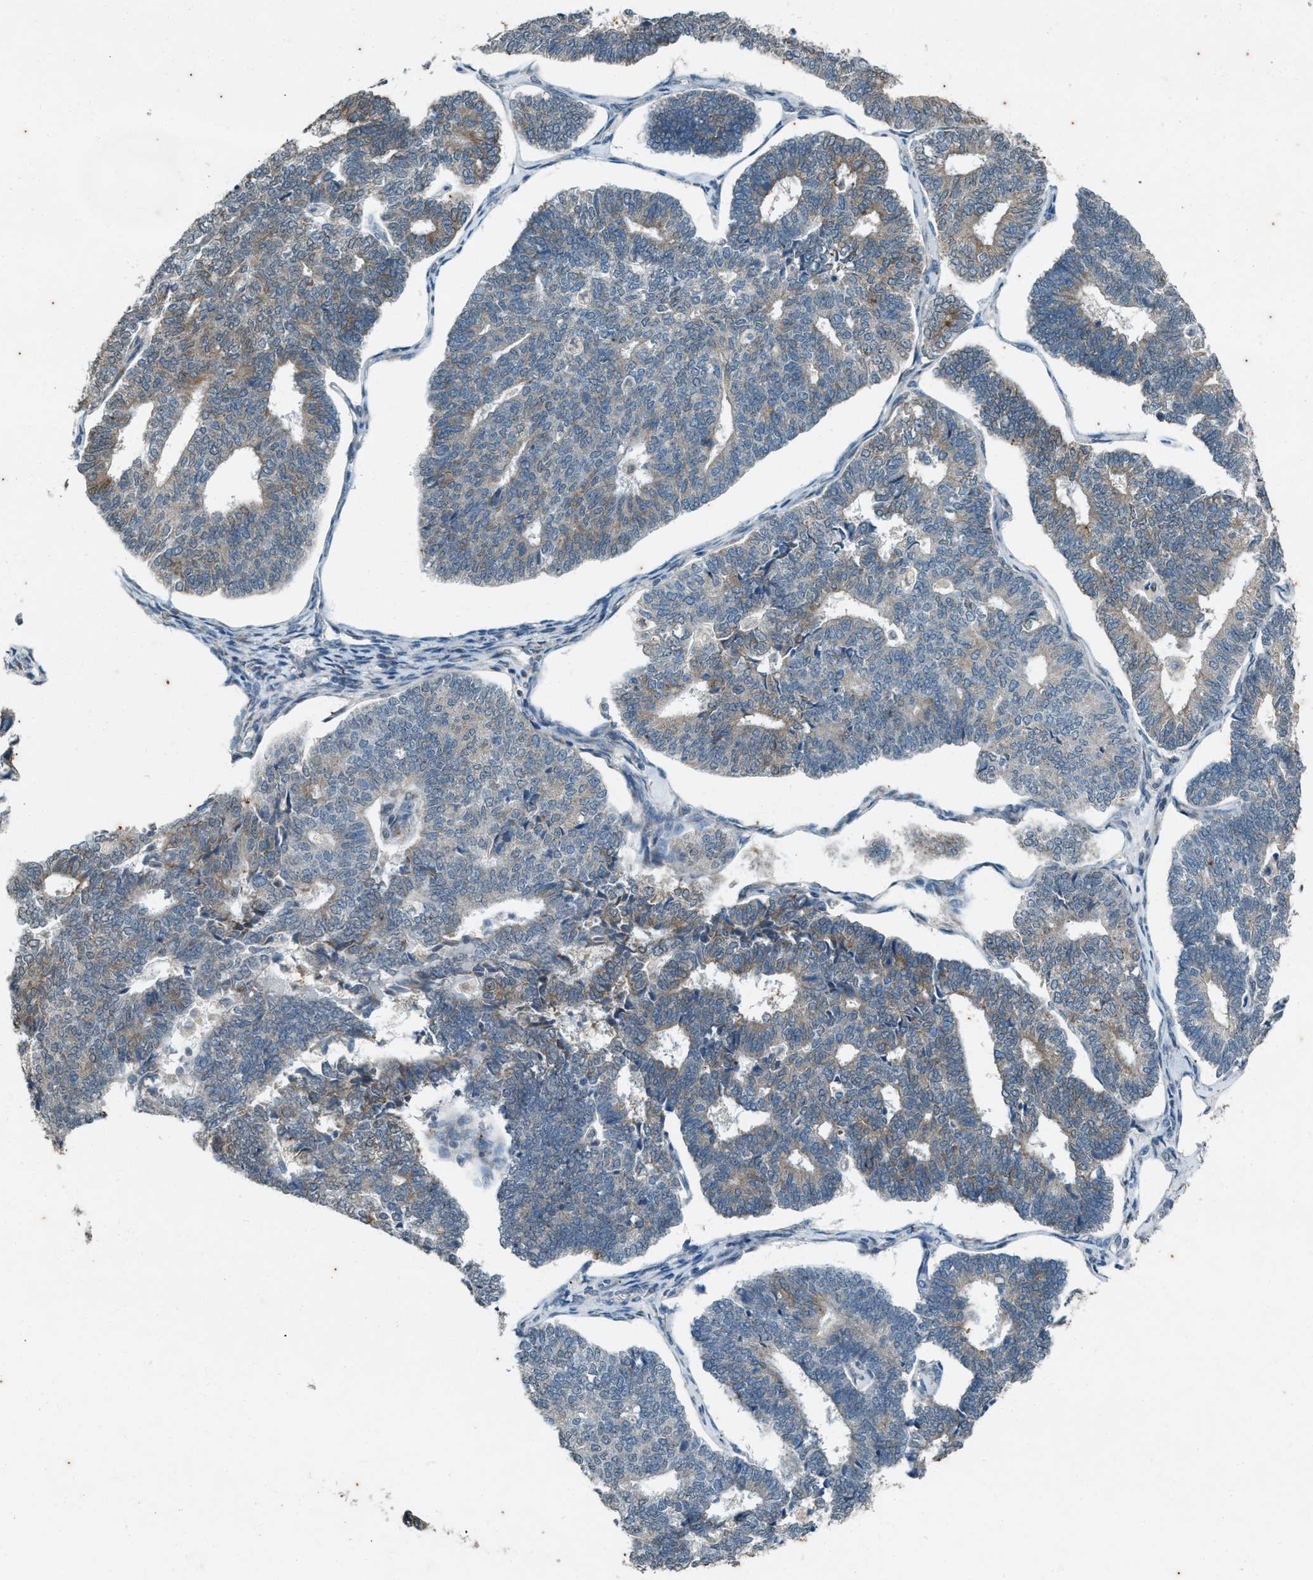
{"staining": {"intensity": "weak", "quantity": "25%-75%", "location": "cytoplasmic/membranous"}, "tissue": "endometrial cancer", "cell_type": "Tumor cells", "image_type": "cancer", "snomed": [{"axis": "morphology", "description": "Adenocarcinoma, NOS"}, {"axis": "topography", "description": "Endometrium"}], "caption": "IHC (DAB) staining of adenocarcinoma (endometrial) reveals weak cytoplasmic/membranous protein expression in approximately 25%-75% of tumor cells.", "gene": "CHPF2", "patient": {"sex": "female", "age": 70}}